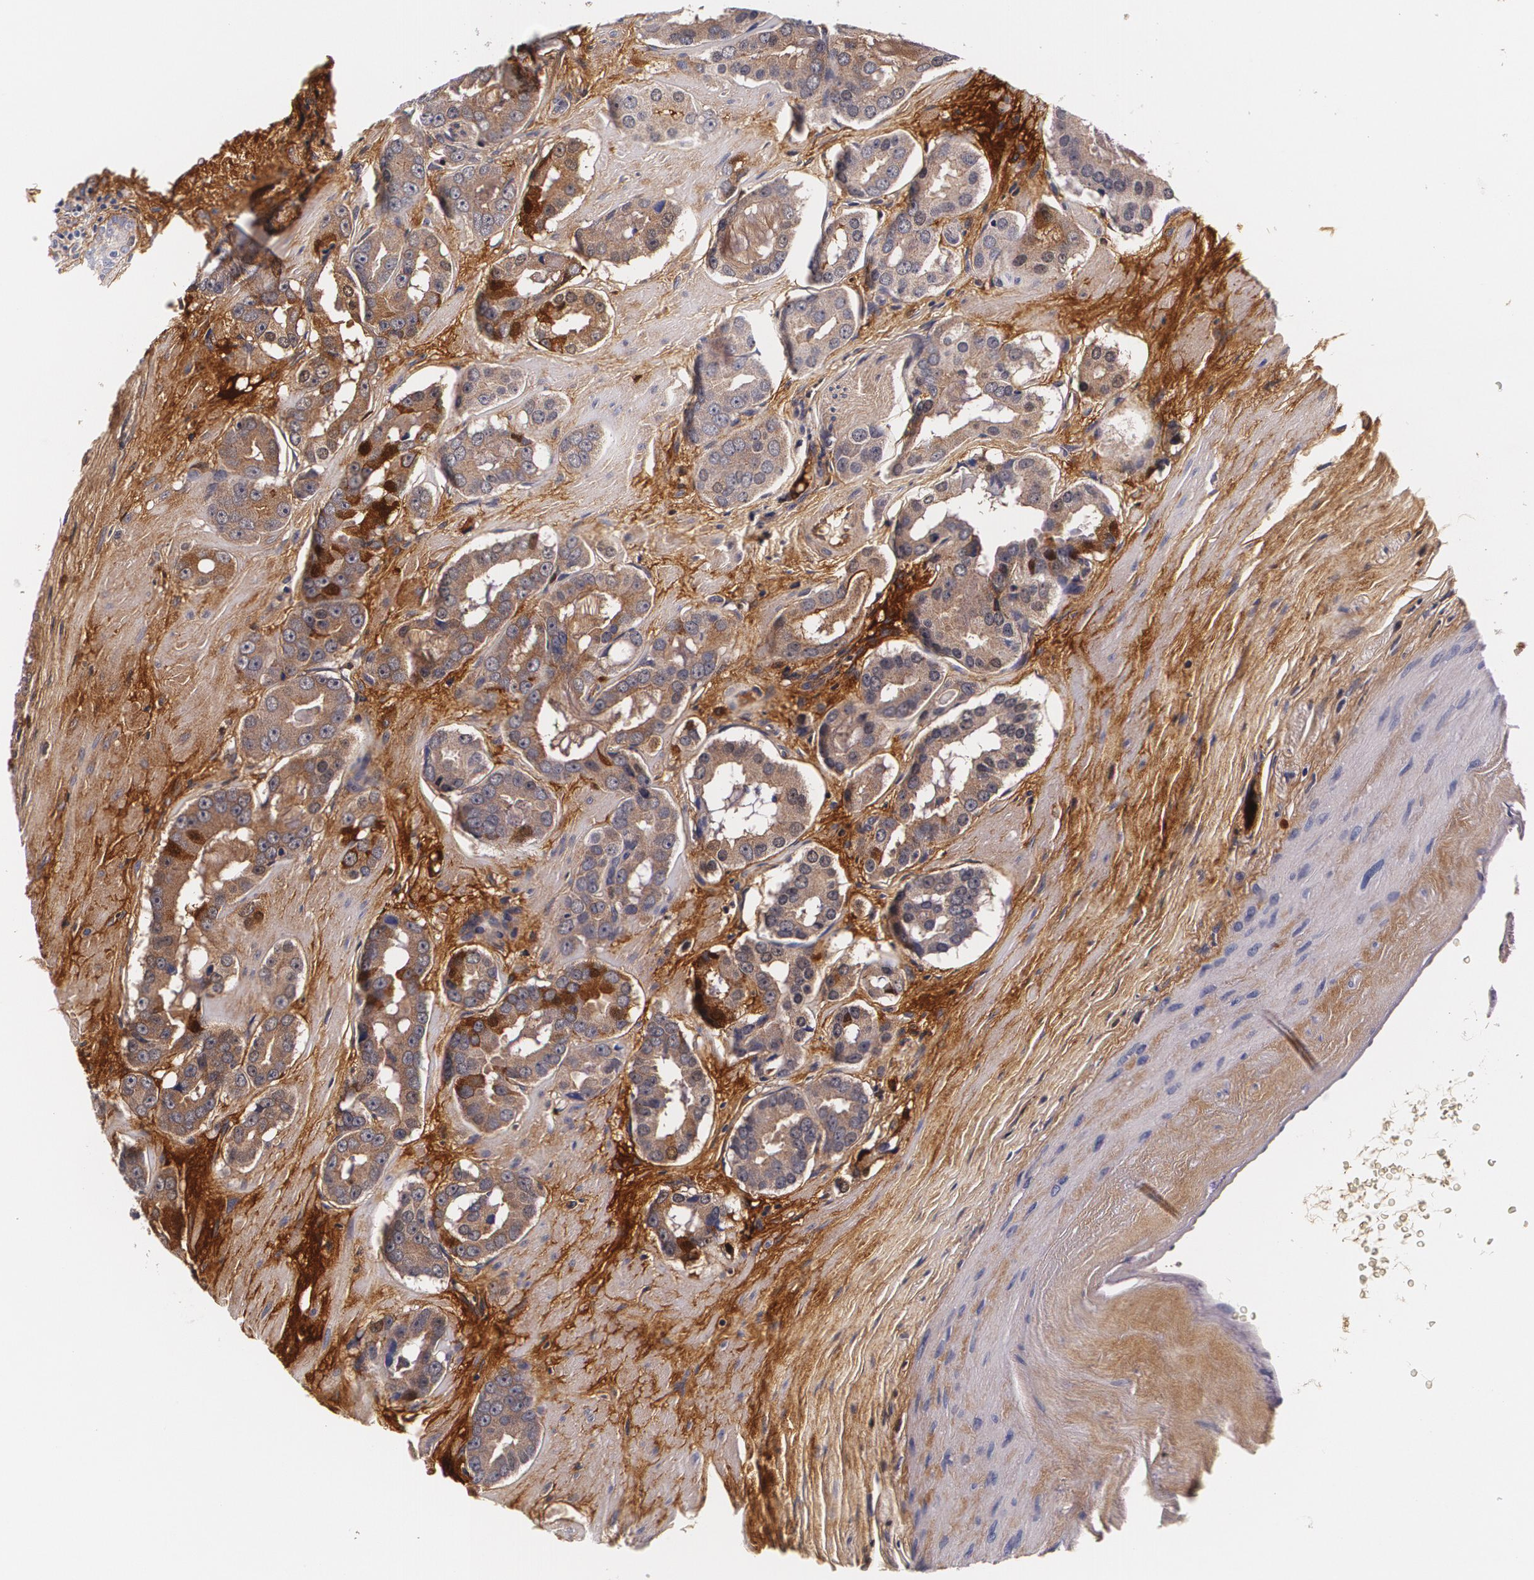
{"staining": {"intensity": "weak", "quantity": ">75%", "location": "cytoplasmic/membranous"}, "tissue": "prostate cancer", "cell_type": "Tumor cells", "image_type": "cancer", "snomed": [{"axis": "morphology", "description": "Adenocarcinoma, Low grade"}, {"axis": "topography", "description": "Prostate"}], "caption": "Immunohistochemistry (DAB) staining of low-grade adenocarcinoma (prostate) demonstrates weak cytoplasmic/membranous protein positivity in approximately >75% of tumor cells.", "gene": "TTR", "patient": {"sex": "male", "age": 59}}